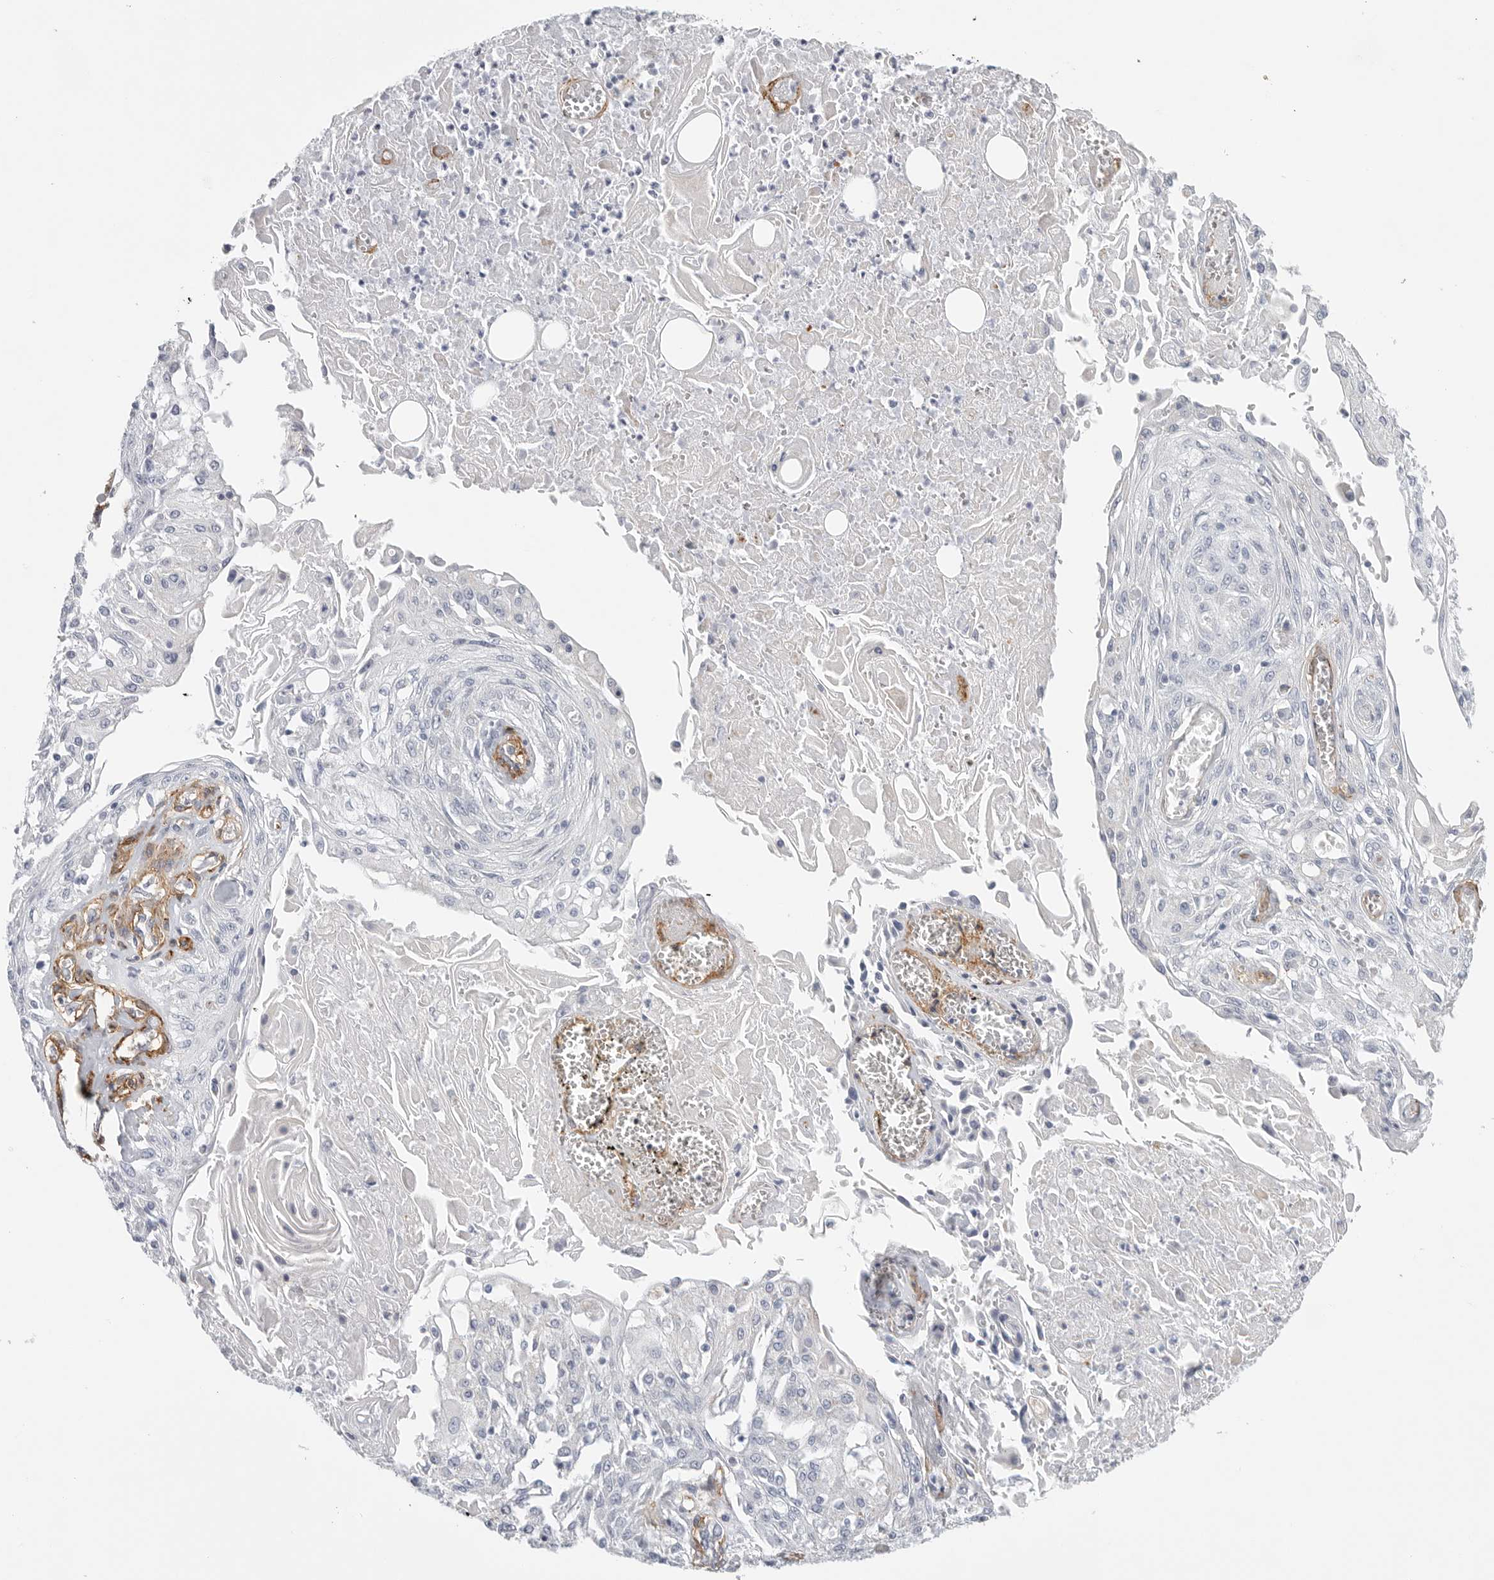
{"staining": {"intensity": "negative", "quantity": "none", "location": "none"}, "tissue": "skin cancer", "cell_type": "Tumor cells", "image_type": "cancer", "snomed": [{"axis": "morphology", "description": "Squamous cell carcinoma, NOS"}, {"axis": "morphology", "description": "Squamous cell carcinoma, metastatic, NOS"}, {"axis": "topography", "description": "Skin"}, {"axis": "topography", "description": "Lymph node"}], "caption": "Immunohistochemical staining of human skin cancer (metastatic squamous cell carcinoma) demonstrates no significant expression in tumor cells.", "gene": "TNR", "patient": {"sex": "male", "age": 75}}